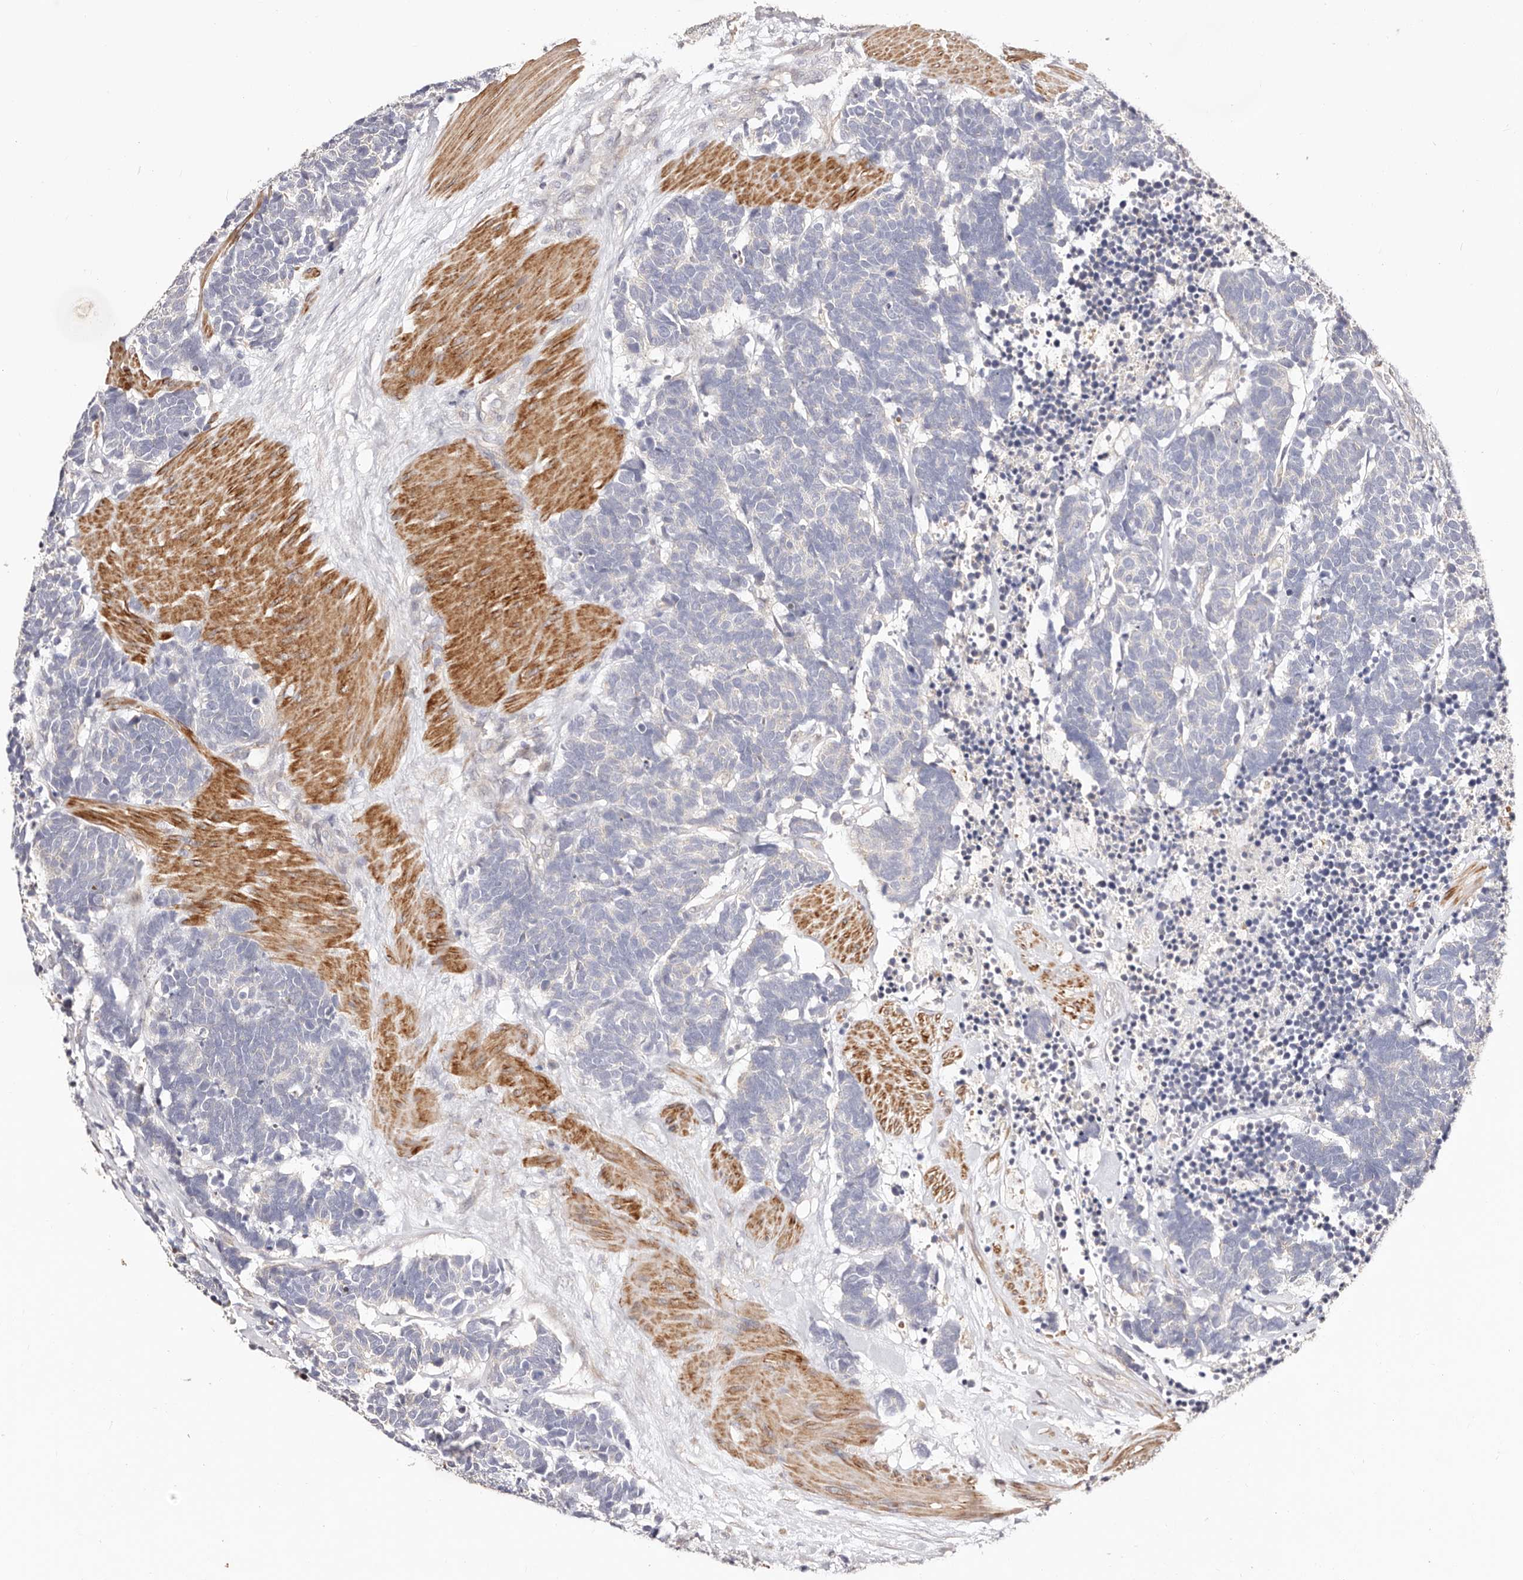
{"staining": {"intensity": "negative", "quantity": "none", "location": "none"}, "tissue": "carcinoid", "cell_type": "Tumor cells", "image_type": "cancer", "snomed": [{"axis": "morphology", "description": "Carcinoma, NOS"}, {"axis": "morphology", "description": "Carcinoid, malignant, NOS"}, {"axis": "topography", "description": "Urinary bladder"}], "caption": "High power microscopy image of an immunohistochemistry (IHC) image of carcinoma, revealing no significant staining in tumor cells. (DAB (3,3'-diaminobenzidine) IHC visualized using brightfield microscopy, high magnification).", "gene": "MAPK1", "patient": {"sex": "male", "age": 57}}